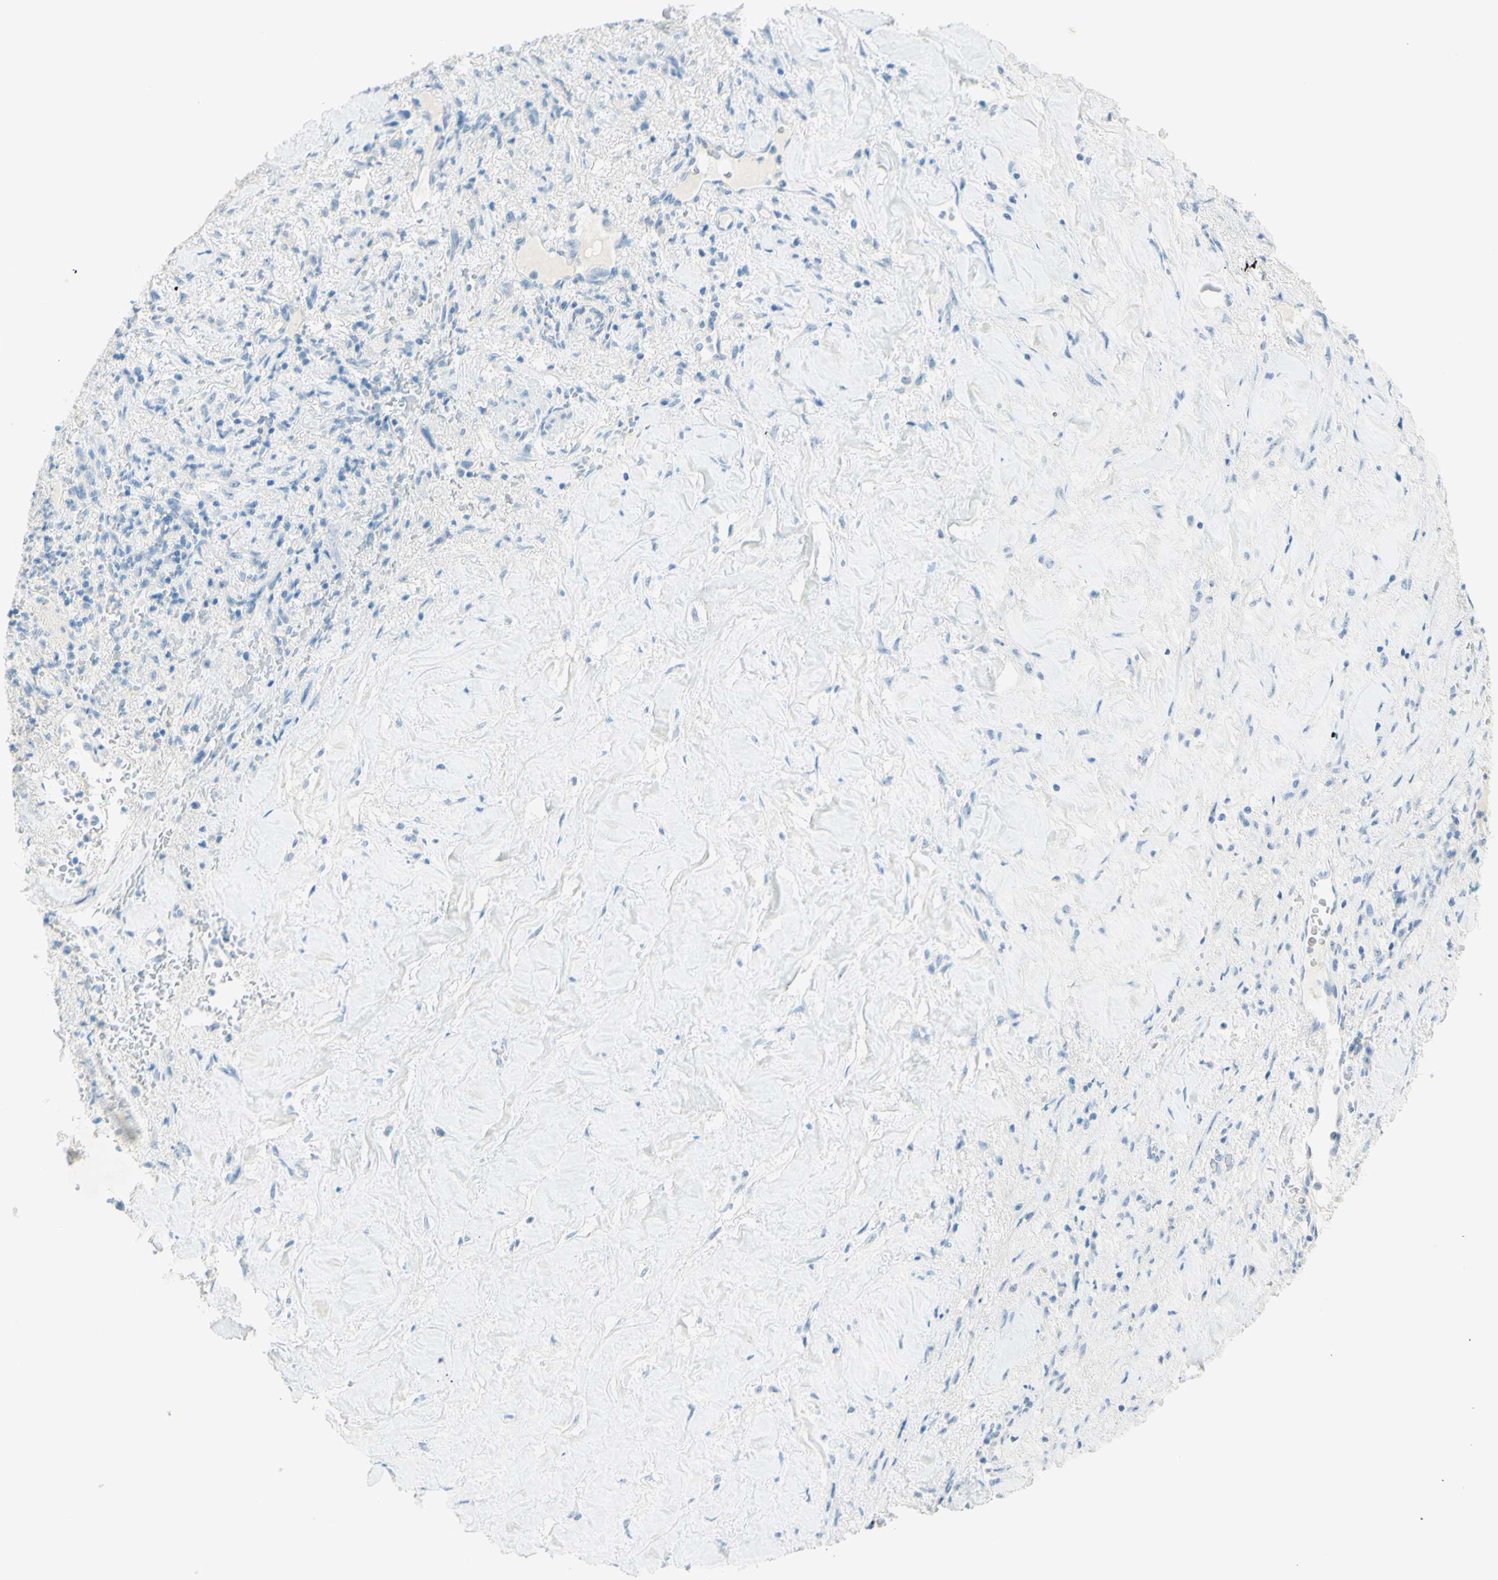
{"staining": {"intensity": "negative", "quantity": "none", "location": "none"}, "tissue": "liver cancer", "cell_type": "Tumor cells", "image_type": "cancer", "snomed": [{"axis": "morphology", "description": "Cholangiocarcinoma"}, {"axis": "topography", "description": "Liver"}], "caption": "An image of human liver cancer is negative for staining in tumor cells. (DAB immunohistochemistry (IHC) visualized using brightfield microscopy, high magnification).", "gene": "FMR1NB", "patient": {"sex": "female", "age": 67}}